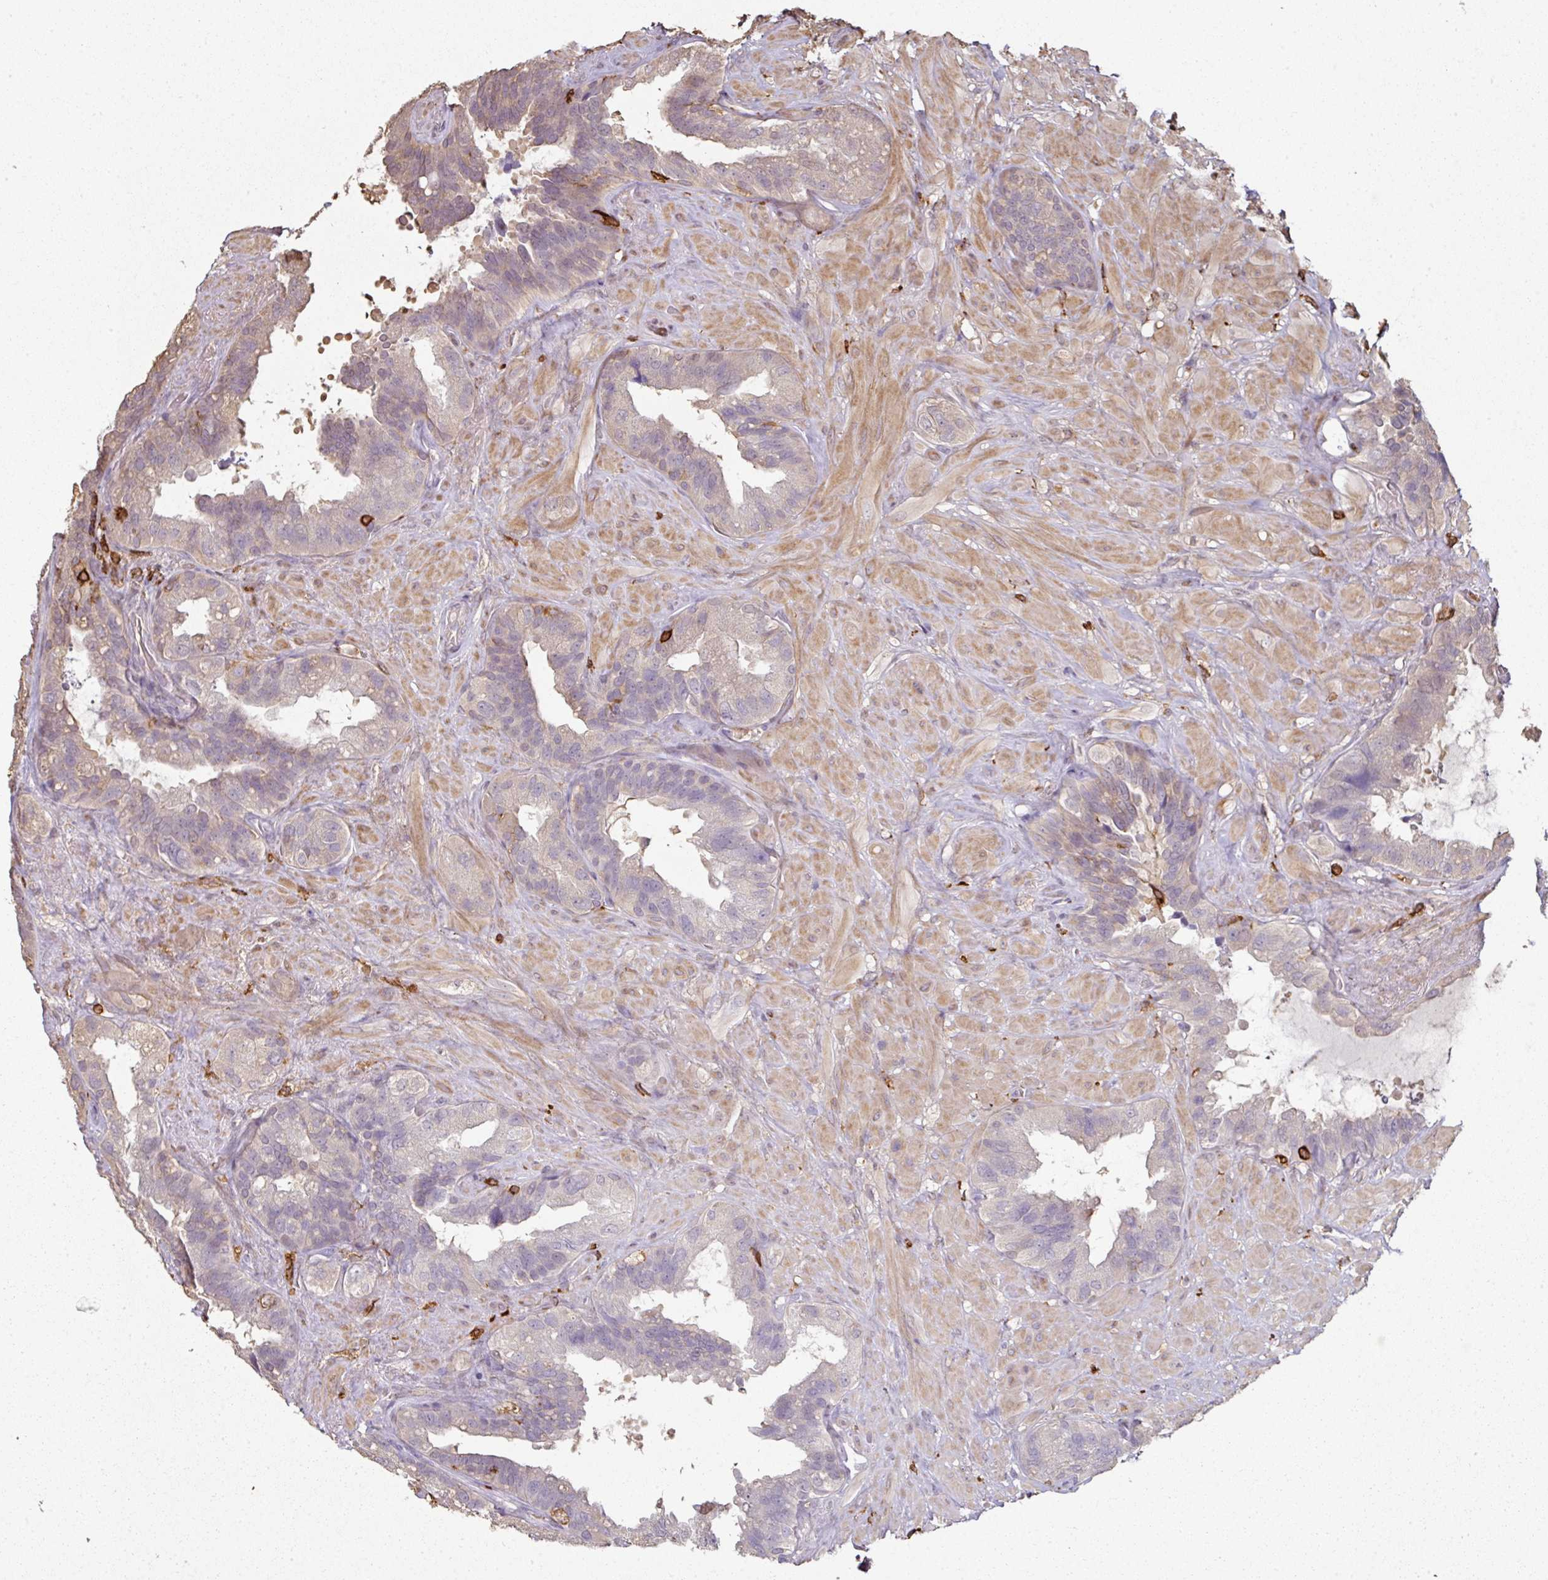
{"staining": {"intensity": "weak", "quantity": "<25%", "location": "cytoplasmic/membranous"}, "tissue": "seminal vesicle", "cell_type": "Glandular cells", "image_type": "normal", "snomed": [{"axis": "morphology", "description": "Normal tissue, NOS"}, {"axis": "topography", "description": "Seminal veicle"}, {"axis": "topography", "description": "Peripheral nerve tissue"}], "caption": "Immunohistochemistry micrograph of benign seminal vesicle: seminal vesicle stained with DAB demonstrates no significant protein positivity in glandular cells.", "gene": "OLFML2B", "patient": {"sex": "male", "age": 76}}